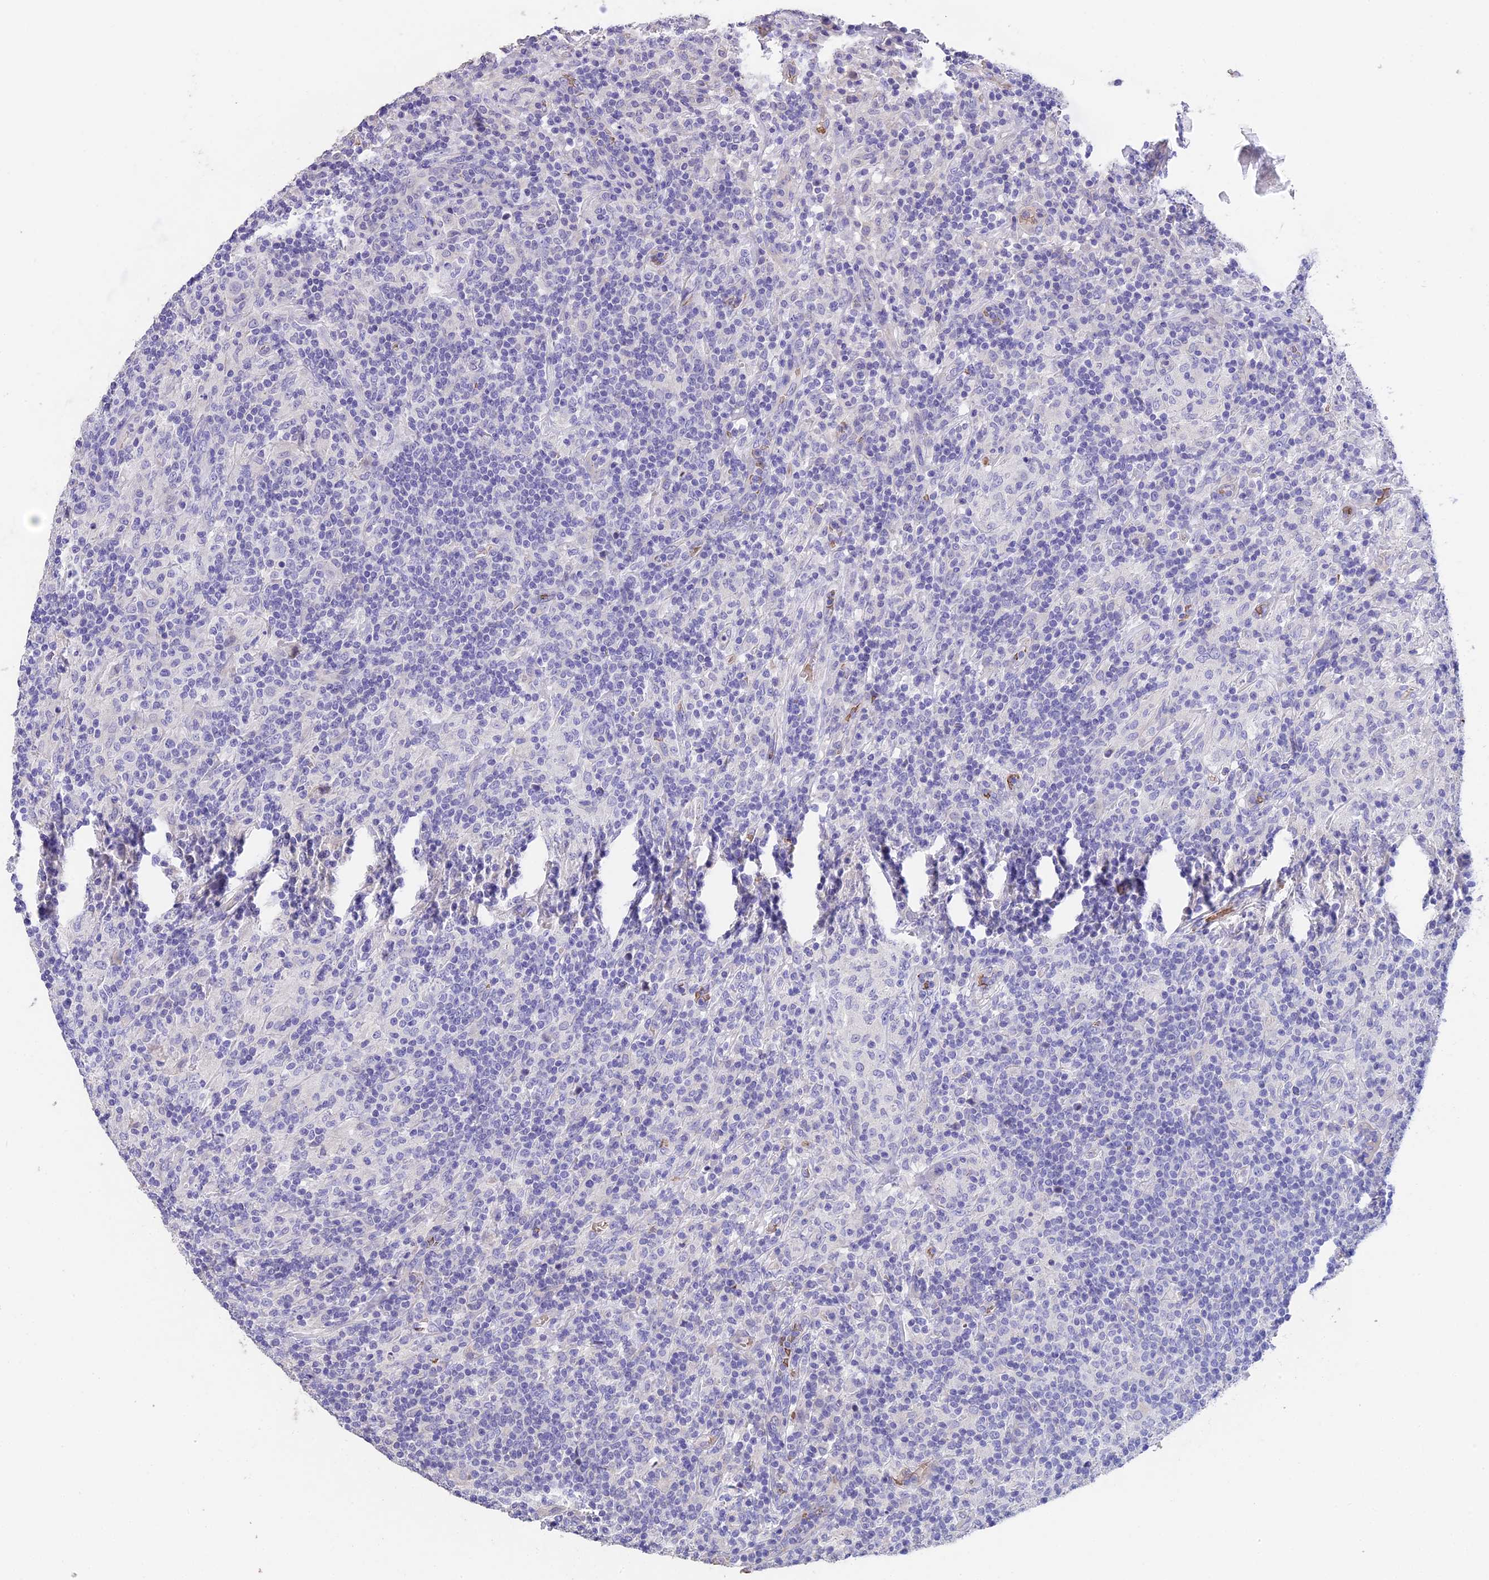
{"staining": {"intensity": "negative", "quantity": "none", "location": "none"}, "tissue": "lymphoma", "cell_type": "Tumor cells", "image_type": "cancer", "snomed": [{"axis": "morphology", "description": "Hodgkin's disease, NOS"}, {"axis": "topography", "description": "Lymph node"}], "caption": "IHC of human lymphoma reveals no expression in tumor cells.", "gene": "TNNC2", "patient": {"sex": "male", "age": 70}}